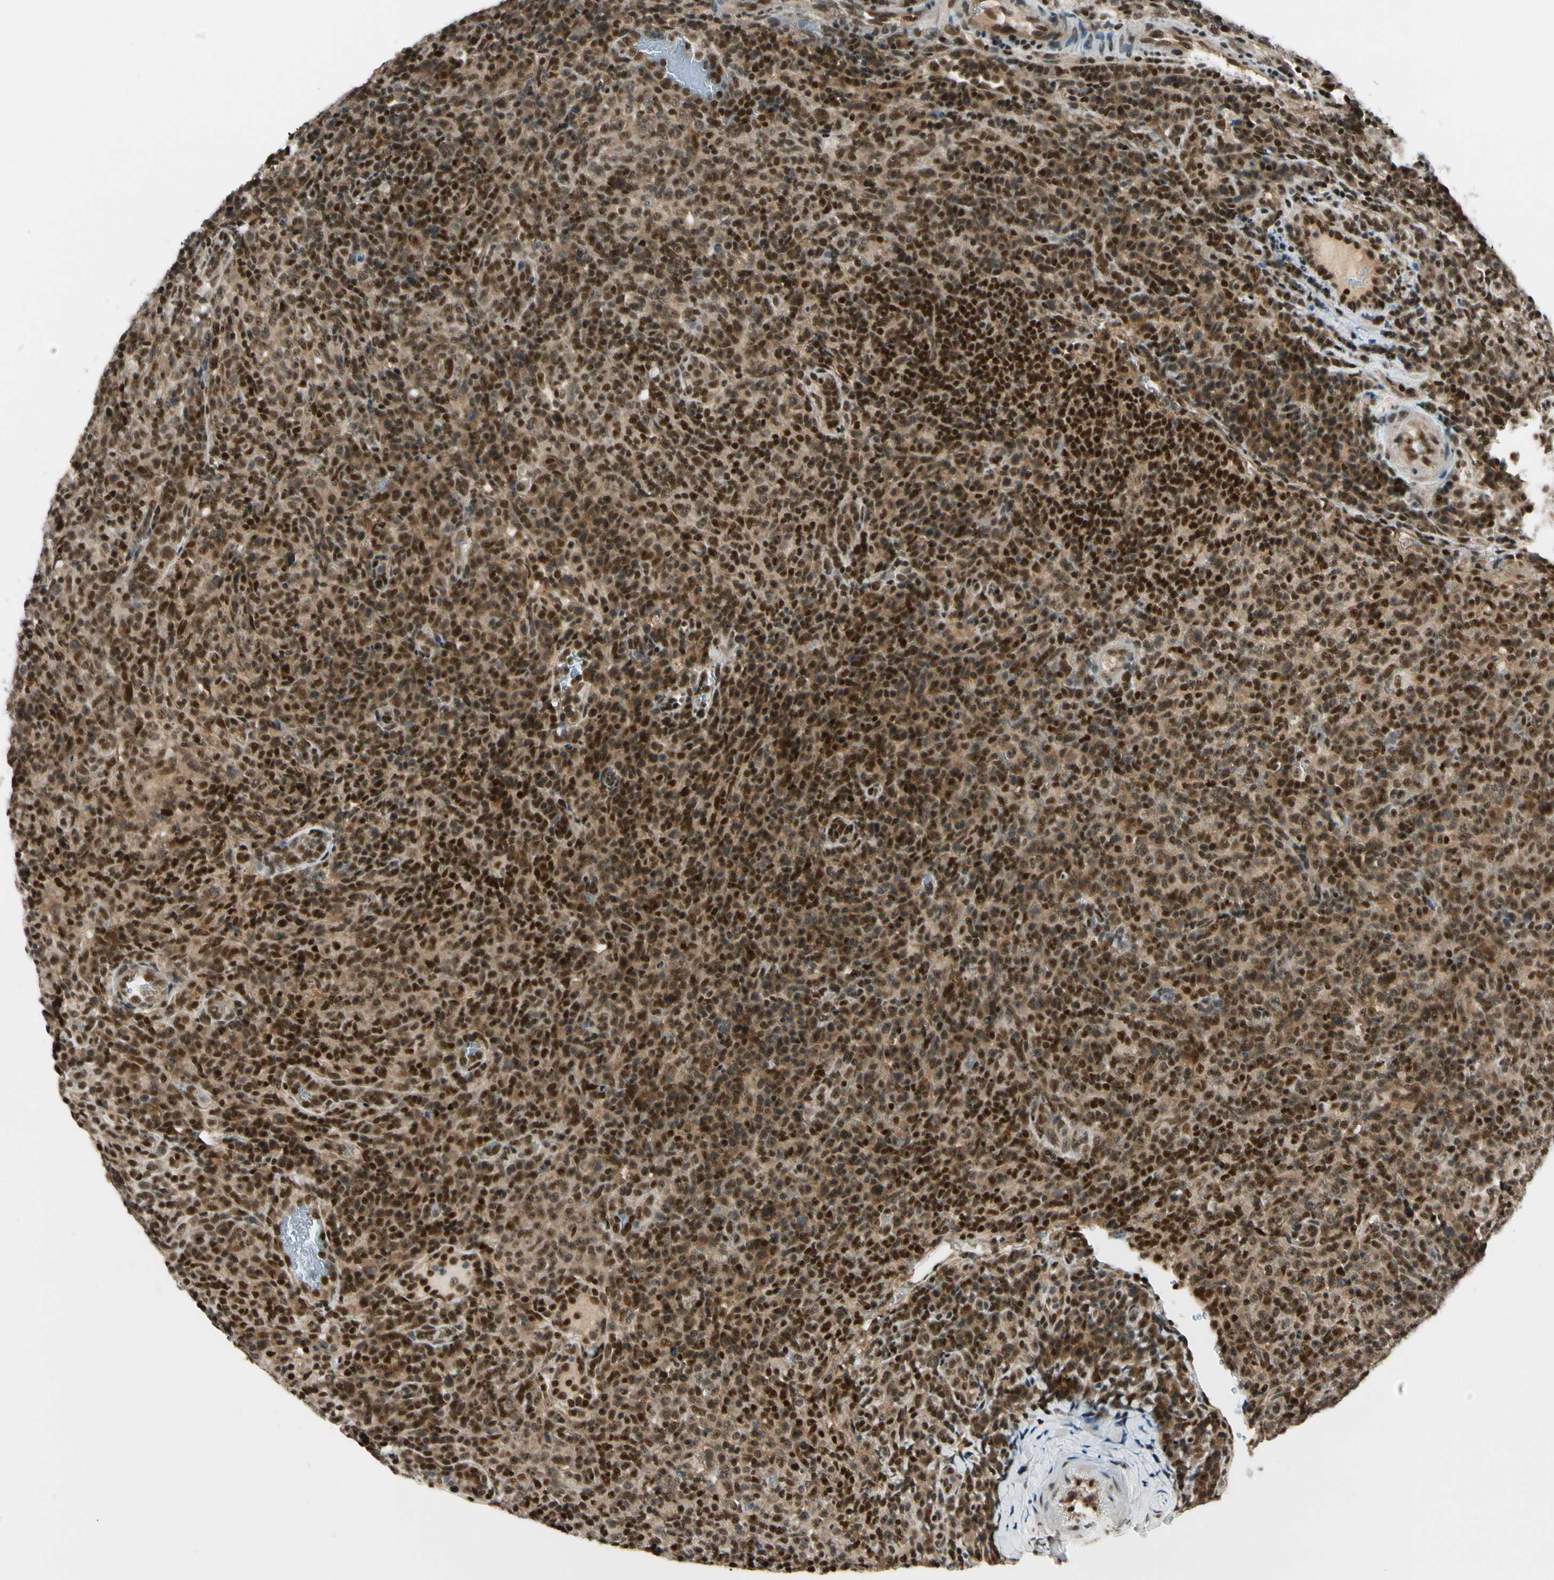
{"staining": {"intensity": "strong", "quantity": ">75%", "location": "cytoplasmic/membranous,nuclear"}, "tissue": "lymphoma", "cell_type": "Tumor cells", "image_type": "cancer", "snomed": [{"axis": "morphology", "description": "Malignant lymphoma, non-Hodgkin's type, High grade"}, {"axis": "topography", "description": "Lymph node"}], "caption": "The histopathology image shows immunohistochemical staining of malignant lymphoma, non-Hodgkin's type (high-grade). There is strong cytoplasmic/membranous and nuclear positivity is appreciated in approximately >75% of tumor cells.", "gene": "DAXX", "patient": {"sex": "female", "age": 76}}